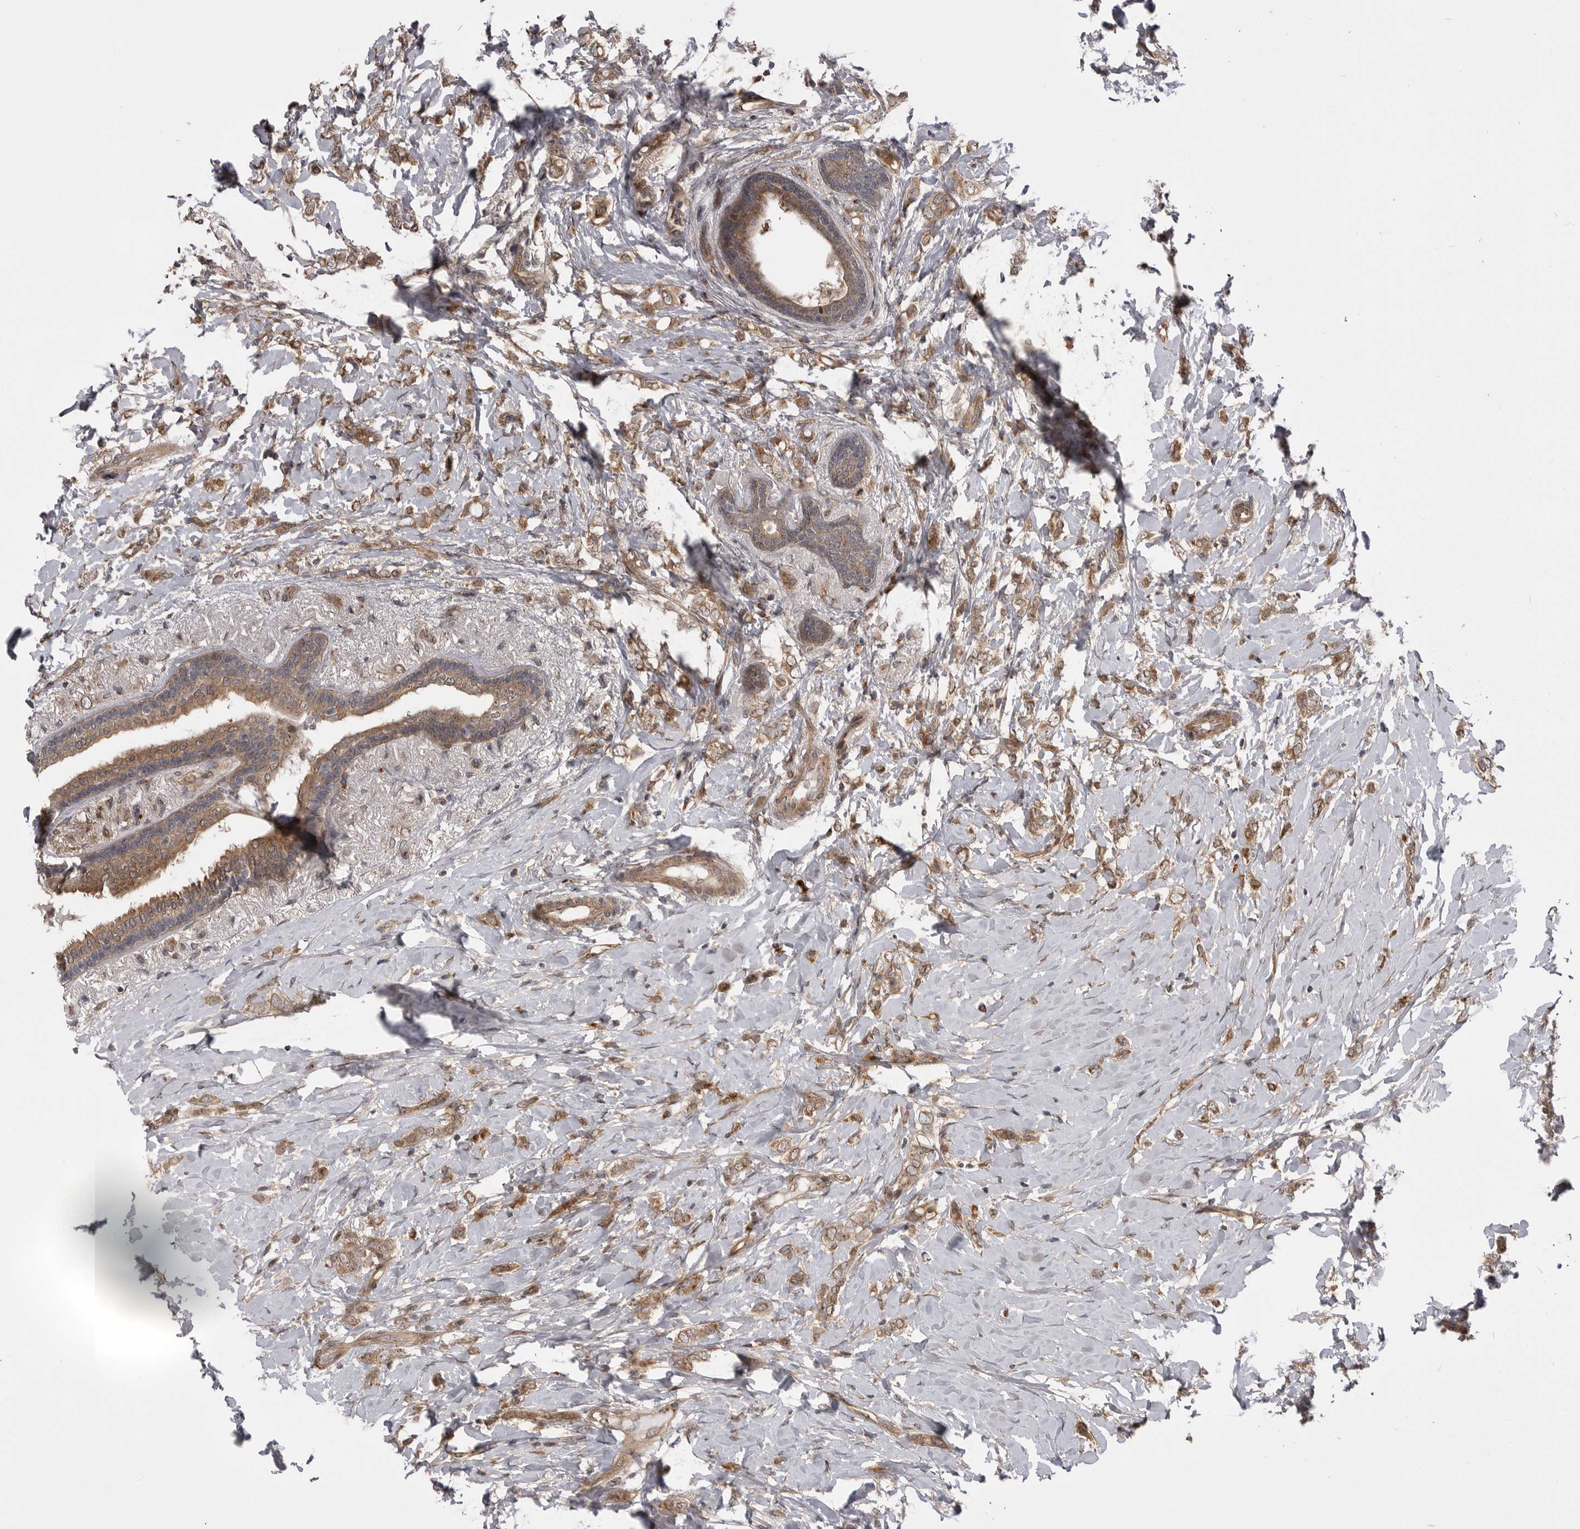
{"staining": {"intensity": "moderate", "quantity": ">75%", "location": "cytoplasmic/membranous"}, "tissue": "breast cancer", "cell_type": "Tumor cells", "image_type": "cancer", "snomed": [{"axis": "morphology", "description": "Normal tissue, NOS"}, {"axis": "morphology", "description": "Lobular carcinoma"}, {"axis": "topography", "description": "Breast"}], "caption": "Tumor cells exhibit medium levels of moderate cytoplasmic/membranous staining in about >75% of cells in human breast cancer.", "gene": "PDCL", "patient": {"sex": "female", "age": 47}}